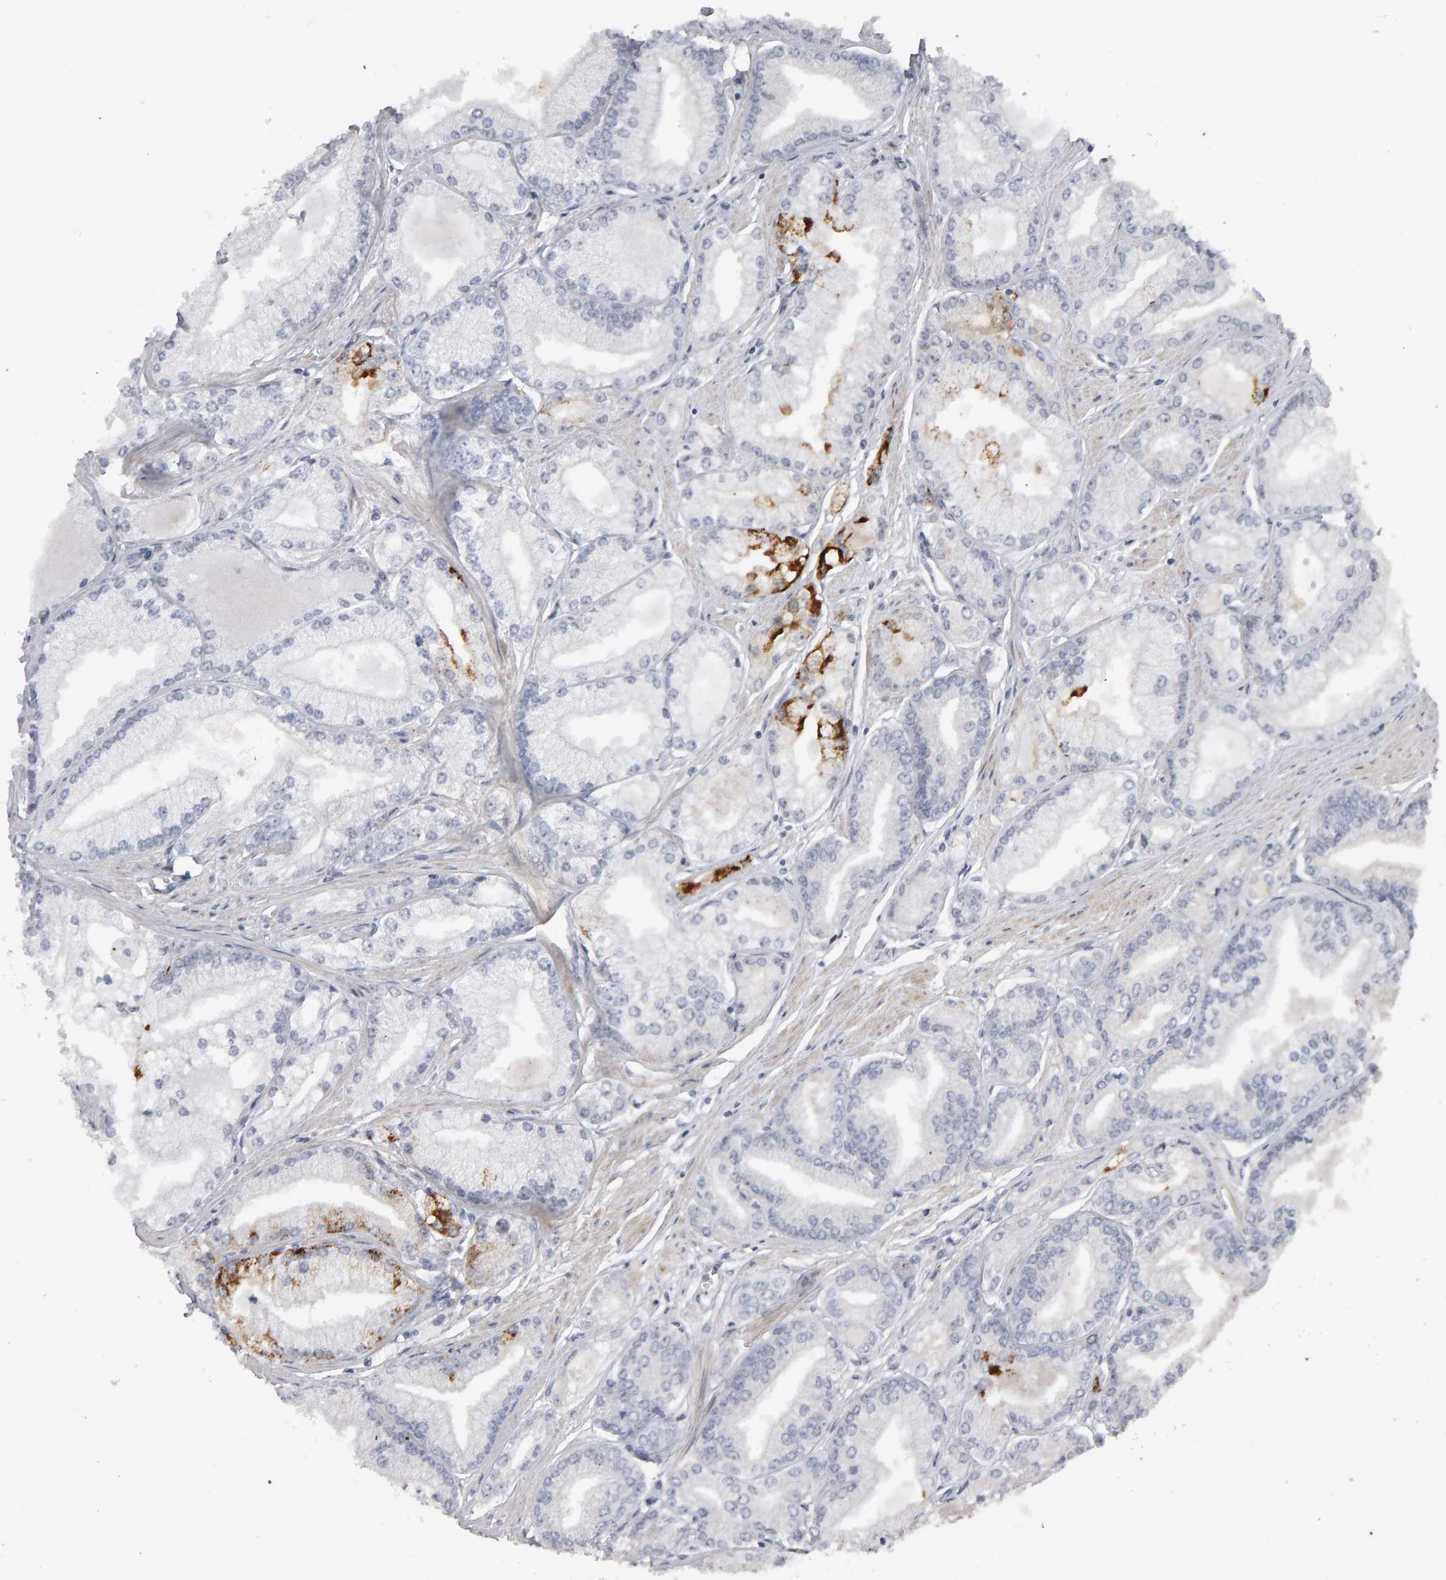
{"staining": {"intensity": "moderate", "quantity": "<25%", "location": "cytoplasmic/membranous"}, "tissue": "prostate cancer", "cell_type": "Tumor cells", "image_type": "cancer", "snomed": [{"axis": "morphology", "description": "Adenocarcinoma, Low grade"}, {"axis": "topography", "description": "Prostate"}], "caption": "Immunohistochemistry of low-grade adenocarcinoma (prostate) demonstrates low levels of moderate cytoplasmic/membranous expression in about <25% of tumor cells.", "gene": "IPO8", "patient": {"sex": "male", "age": 52}}